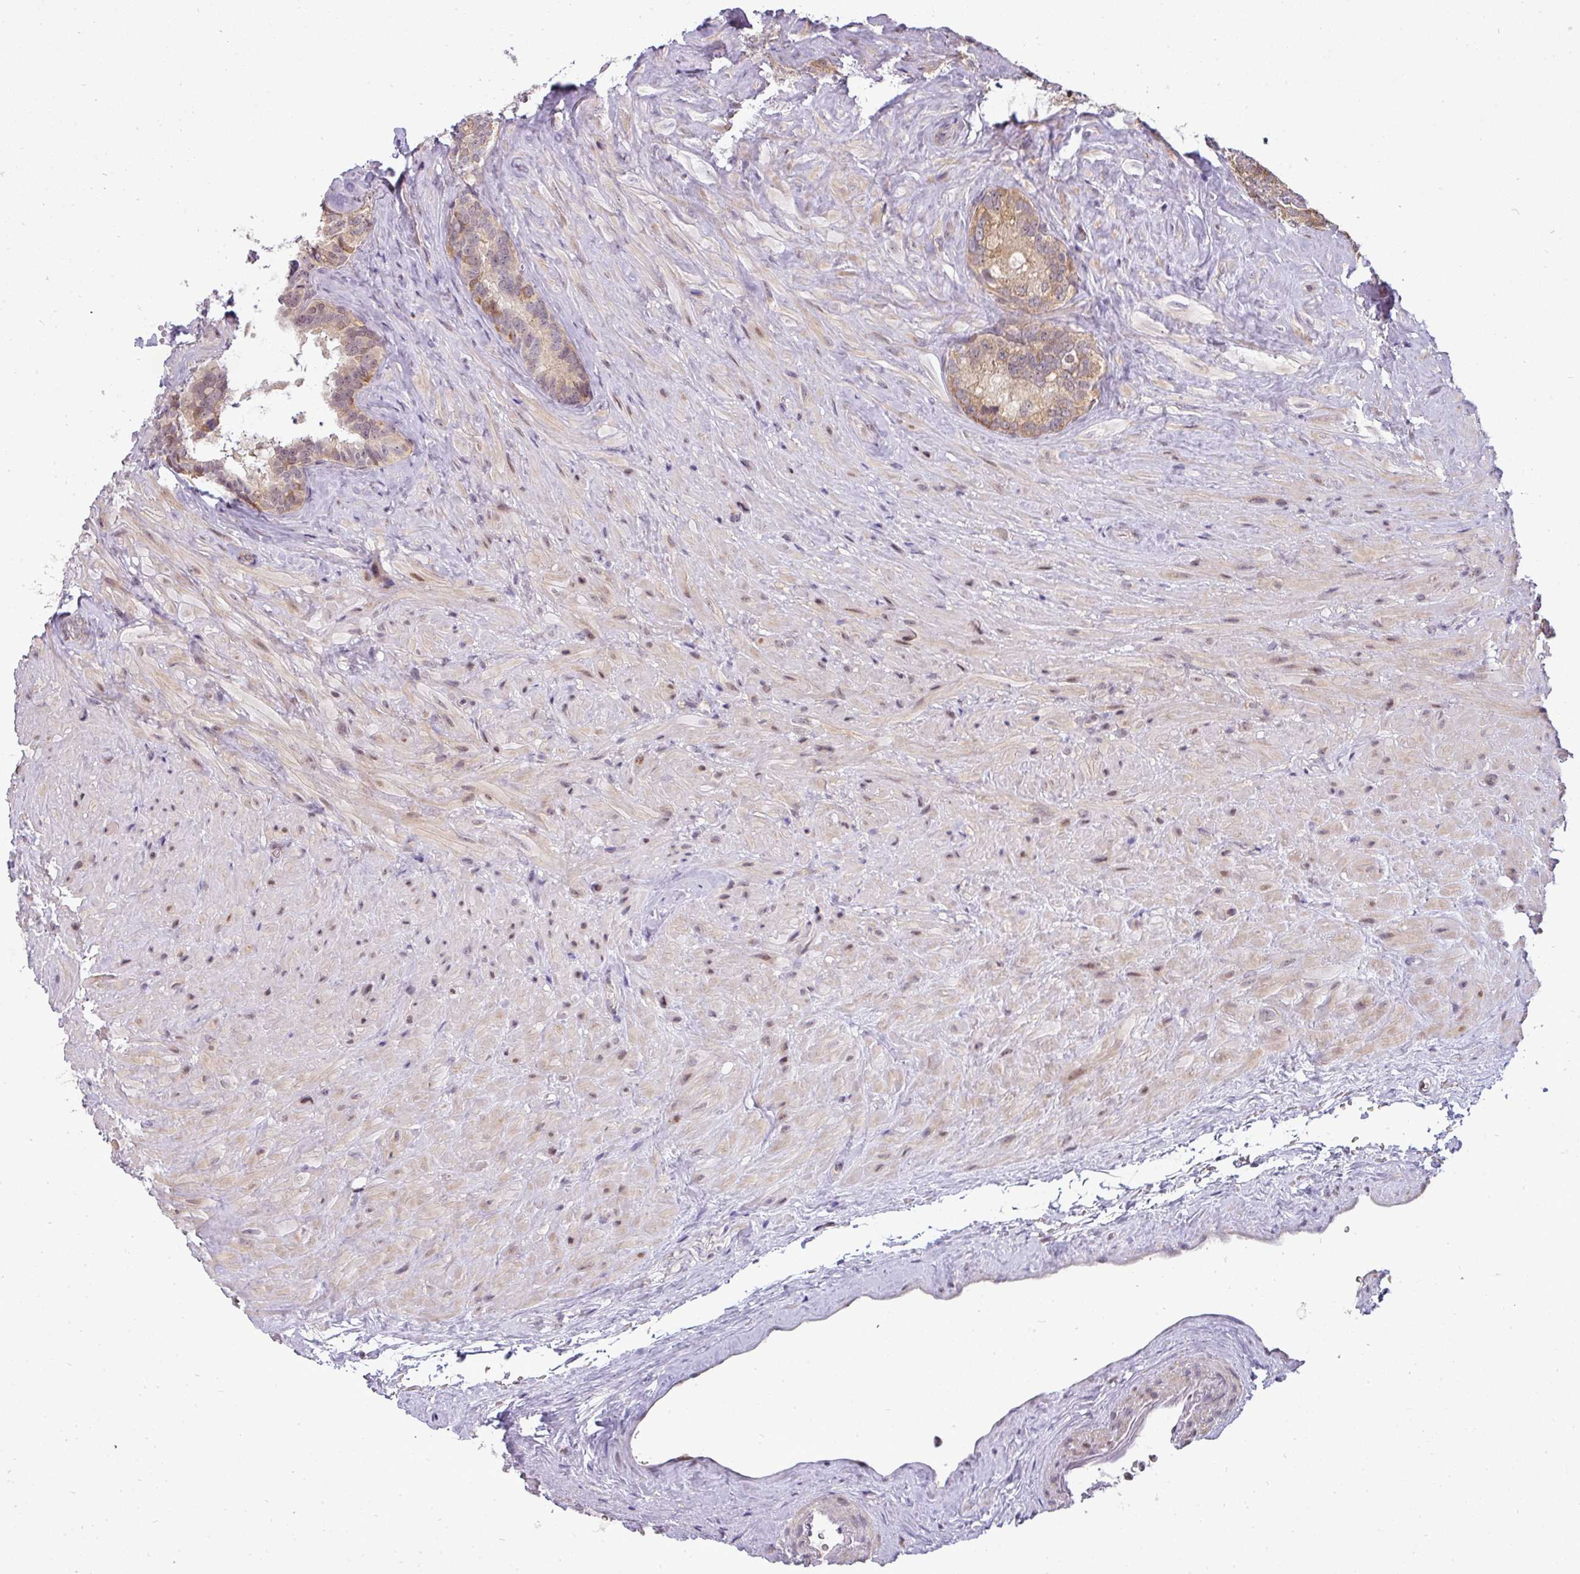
{"staining": {"intensity": "moderate", "quantity": "25%-75%", "location": "cytoplasmic/membranous,nuclear"}, "tissue": "seminal vesicle", "cell_type": "Glandular cells", "image_type": "normal", "snomed": [{"axis": "morphology", "description": "Normal tissue, NOS"}, {"axis": "topography", "description": "Seminal veicle"}], "caption": "Brown immunohistochemical staining in benign human seminal vesicle shows moderate cytoplasmic/membranous,nuclear positivity in approximately 25%-75% of glandular cells. The protein is shown in brown color, while the nuclei are stained blue.", "gene": "MAZ", "patient": {"sex": "male", "age": 62}}